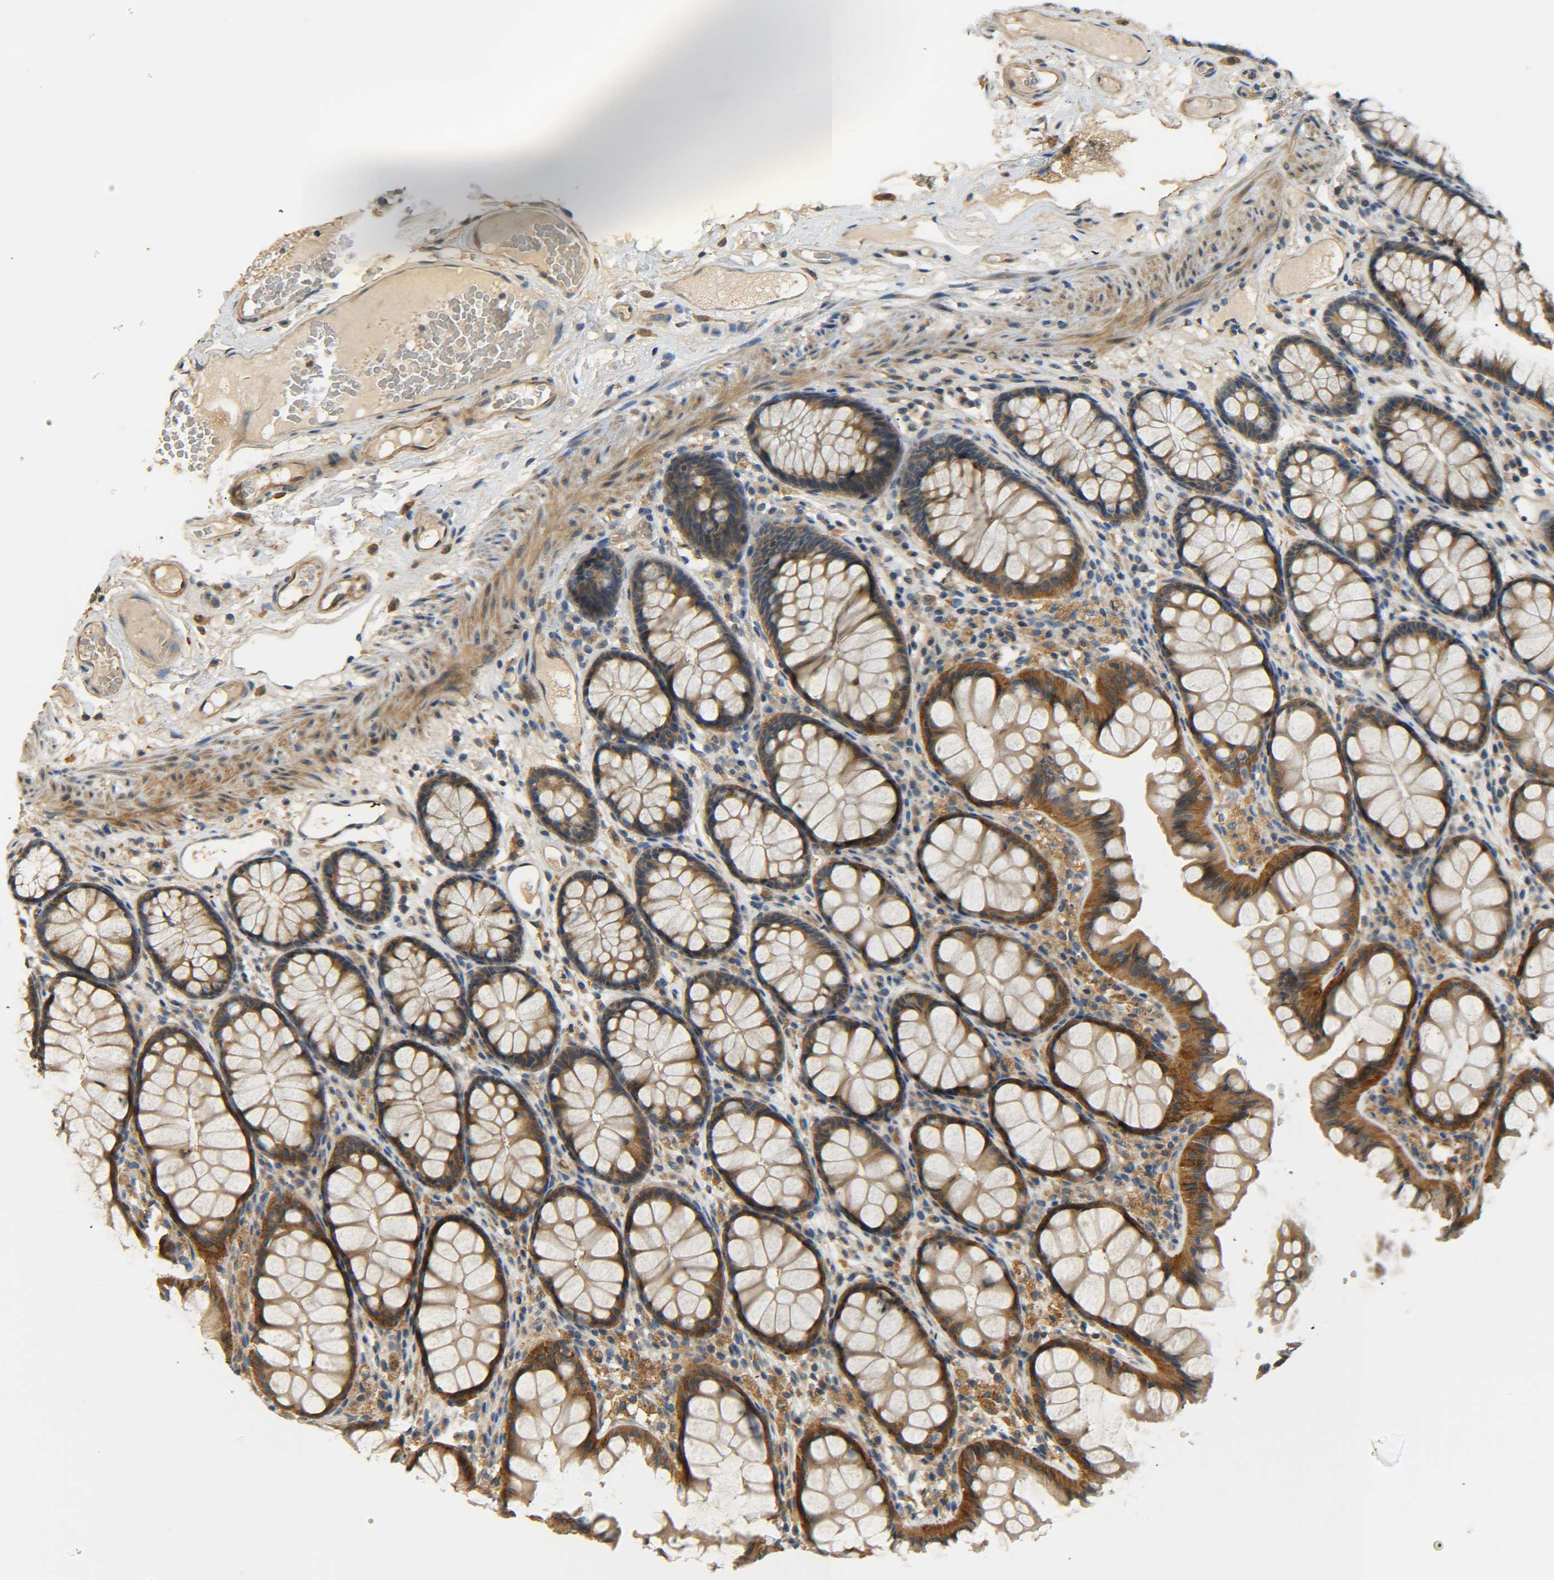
{"staining": {"intensity": "weak", "quantity": ">75%", "location": "cytoplasmic/membranous"}, "tissue": "colon", "cell_type": "Endothelial cells", "image_type": "normal", "snomed": [{"axis": "morphology", "description": "Normal tissue, NOS"}, {"axis": "topography", "description": "Colon"}], "caption": "An immunohistochemistry (IHC) micrograph of normal tissue is shown. Protein staining in brown highlights weak cytoplasmic/membranous positivity in colon within endothelial cells.", "gene": "LRCH3", "patient": {"sex": "female", "age": 55}}